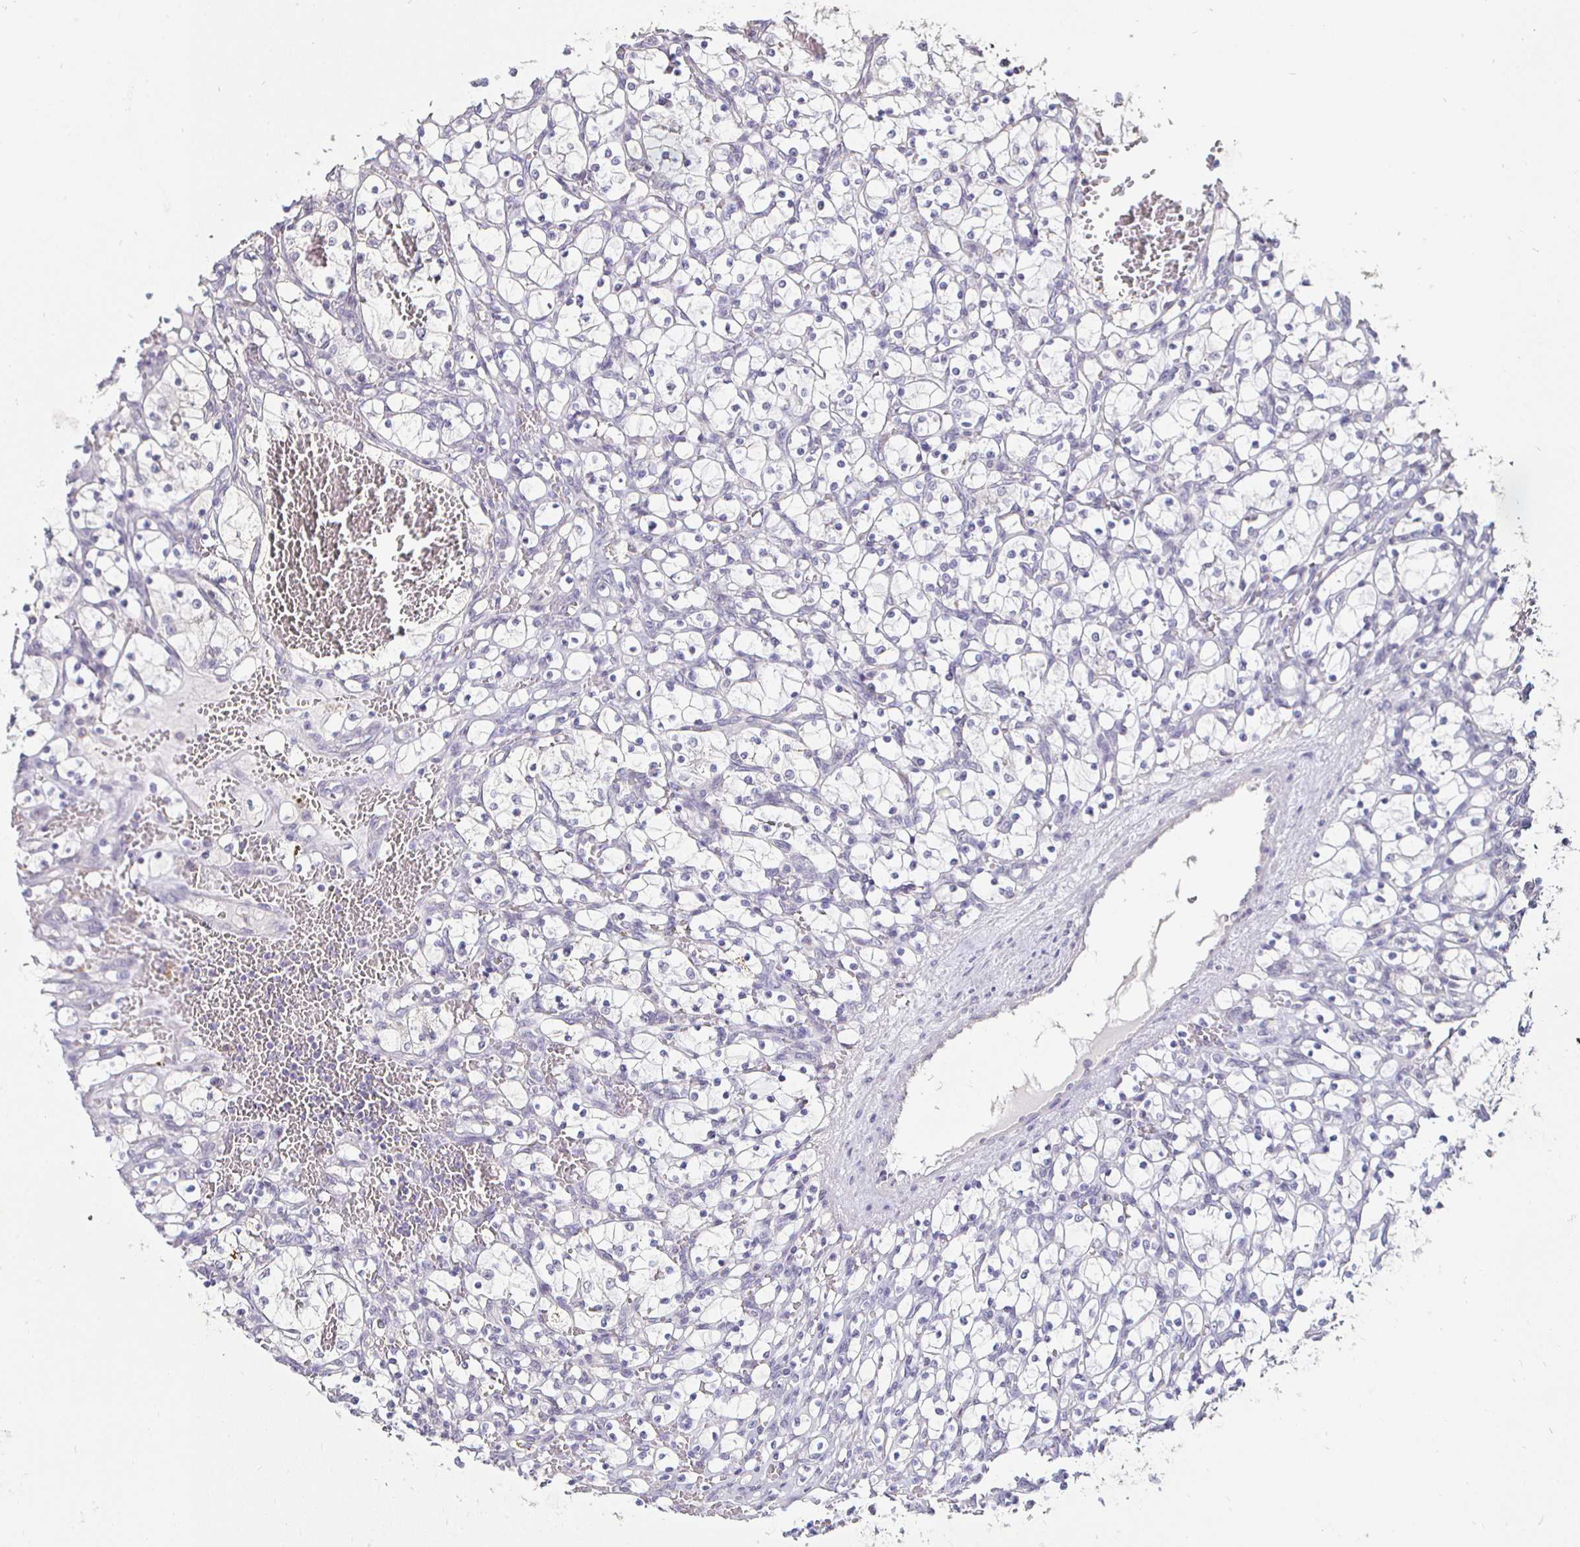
{"staining": {"intensity": "negative", "quantity": "none", "location": "none"}, "tissue": "renal cancer", "cell_type": "Tumor cells", "image_type": "cancer", "snomed": [{"axis": "morphology", "description": "Adenocarcinoma, NOS"}, {"axis": "topography", "description": "Kidney"}], "caption": "This is an immunohistochemistry (IHC) image of renal cancer (adenocarcinoma). There is no expression in tumor cells.", "gene": "MLH1", "patient": {"sex": "female", "age": 69}}